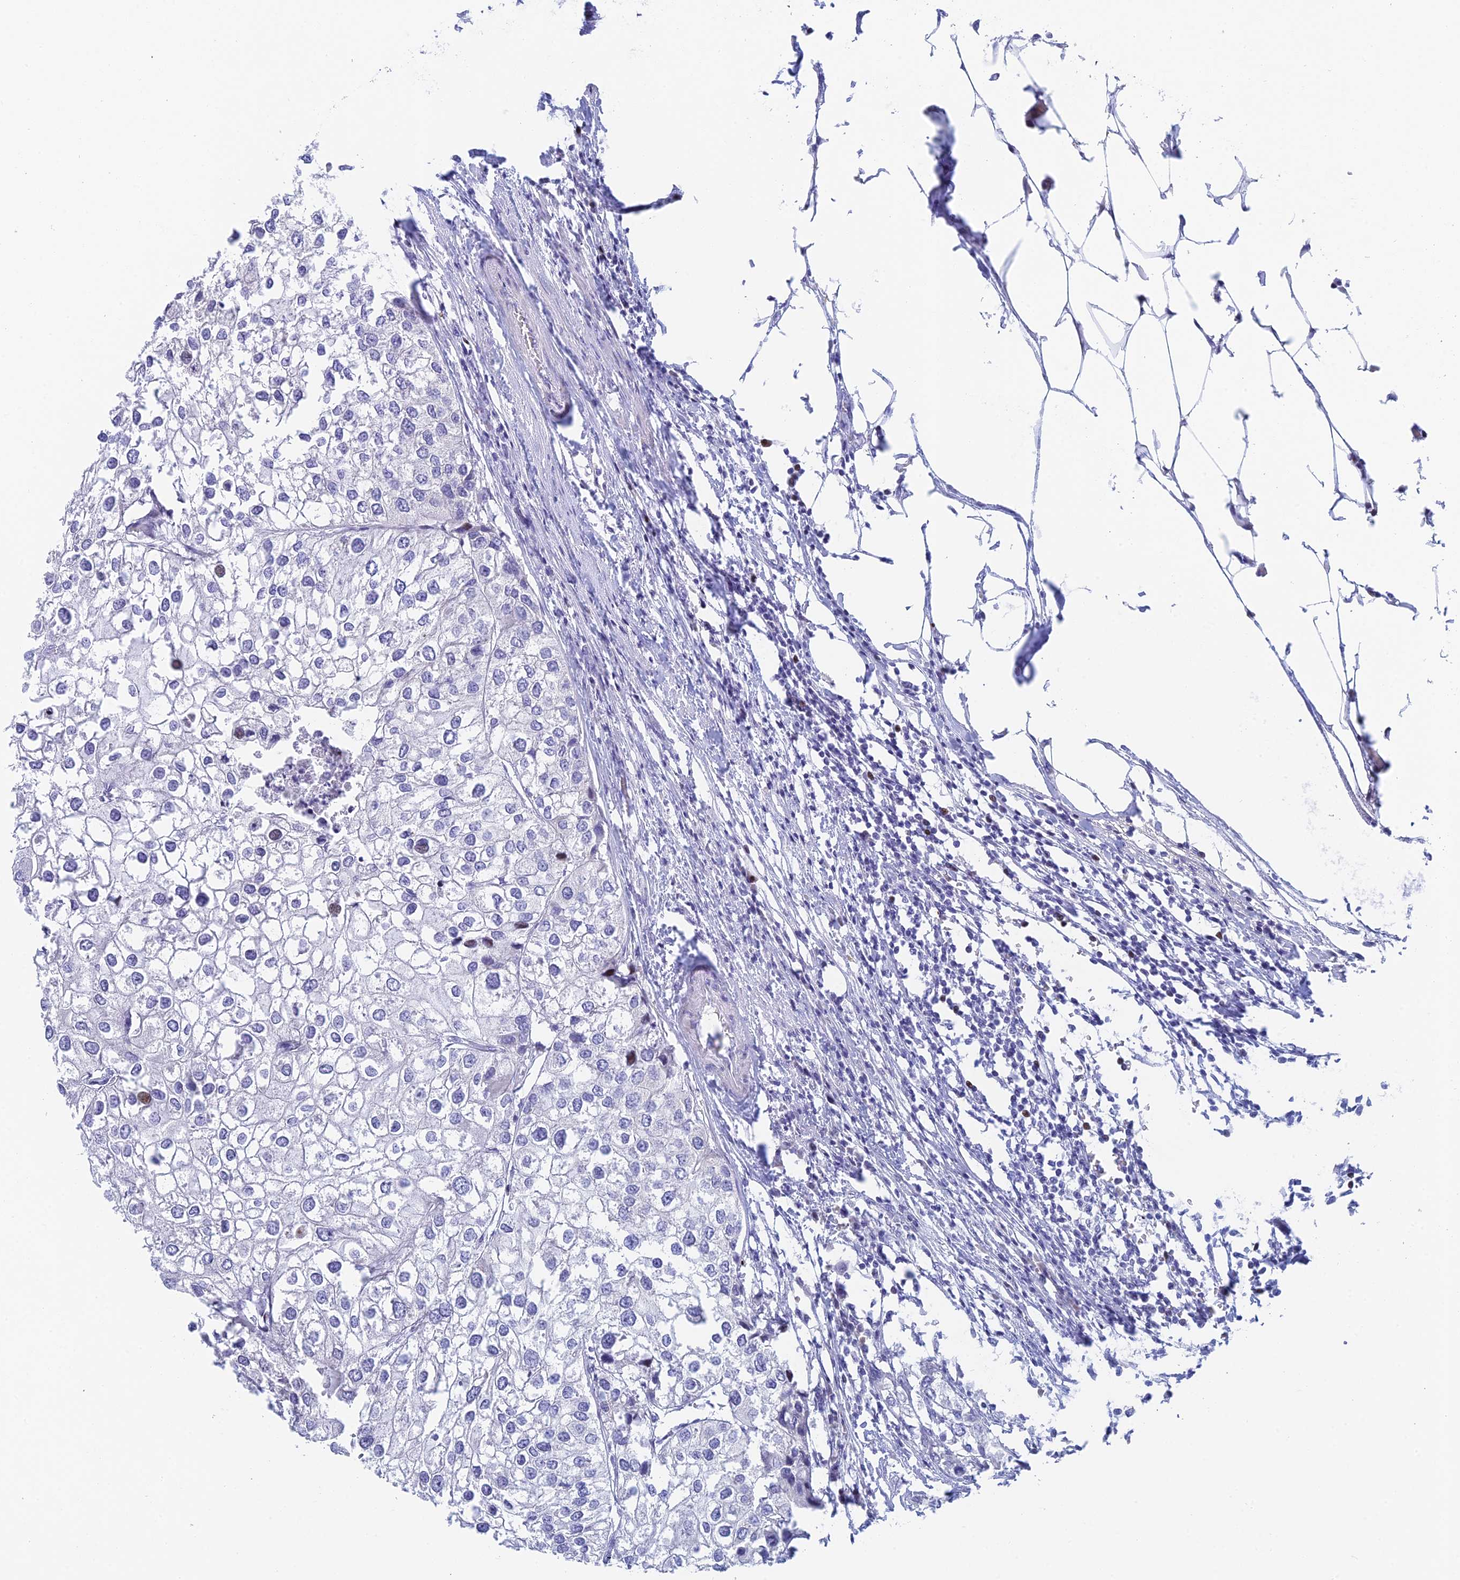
{"staining": {"intensity": "negative", "quantity": "none", "location": "none"}, "tissue": "urothelial cancer", "cell_type": "Tumor cells", "image_type": "cancer", "snomed": [{"axis": "morphology", "description": "Urothelial carcinoma, High grade"}, {"axis": "topography", "description": "Urinary bladder"}], "caption": "Immunohistochemistry of human urothelial carcinoma (high-grade) exhibits no expression in tumor cells. (Immunohistochemistry, brightfield microscopy, high magnification).", "gene": "REXO5", "patient": {"sex": "male", "age": 64}}